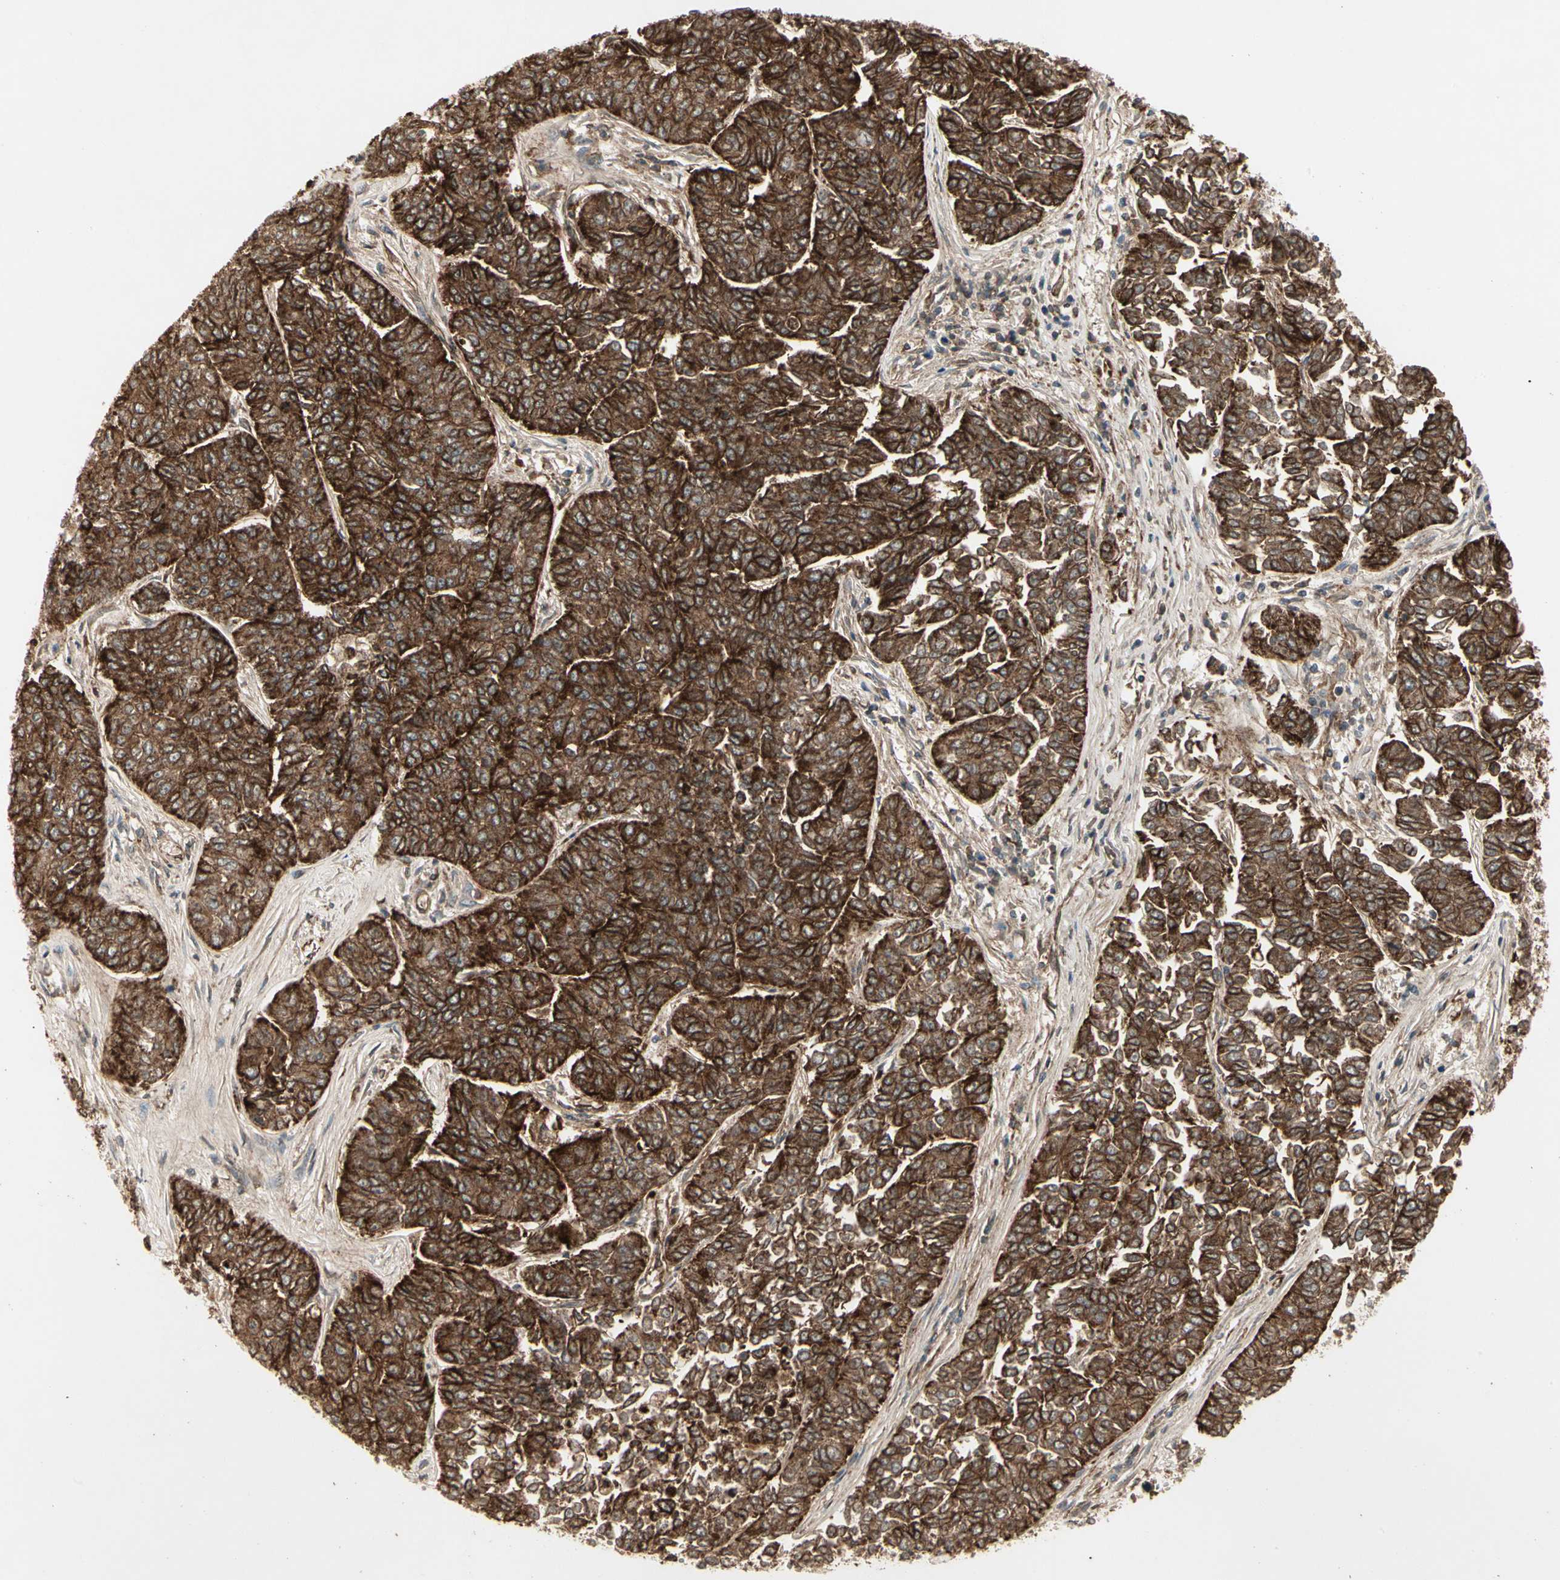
{"staining": {"intensity": "strong", "quantity": ">75%", "location": "cytoplasmic/membranous"}, "tissue": "lung cancer", "cell_type": "Tumor cells", "image_type": "cancer", "snomed": [{"axis": "morphology", "description": "Adenocarcinoma, NOS"}, {"axis": "topography", "description": "Lung"}], "caption": "Adenocarcinoma (lung) stained with a protein marker displays strong staining in tumor cells.", "gene": "FLOT1", "patient": {"sex": "male", "age": 84}}